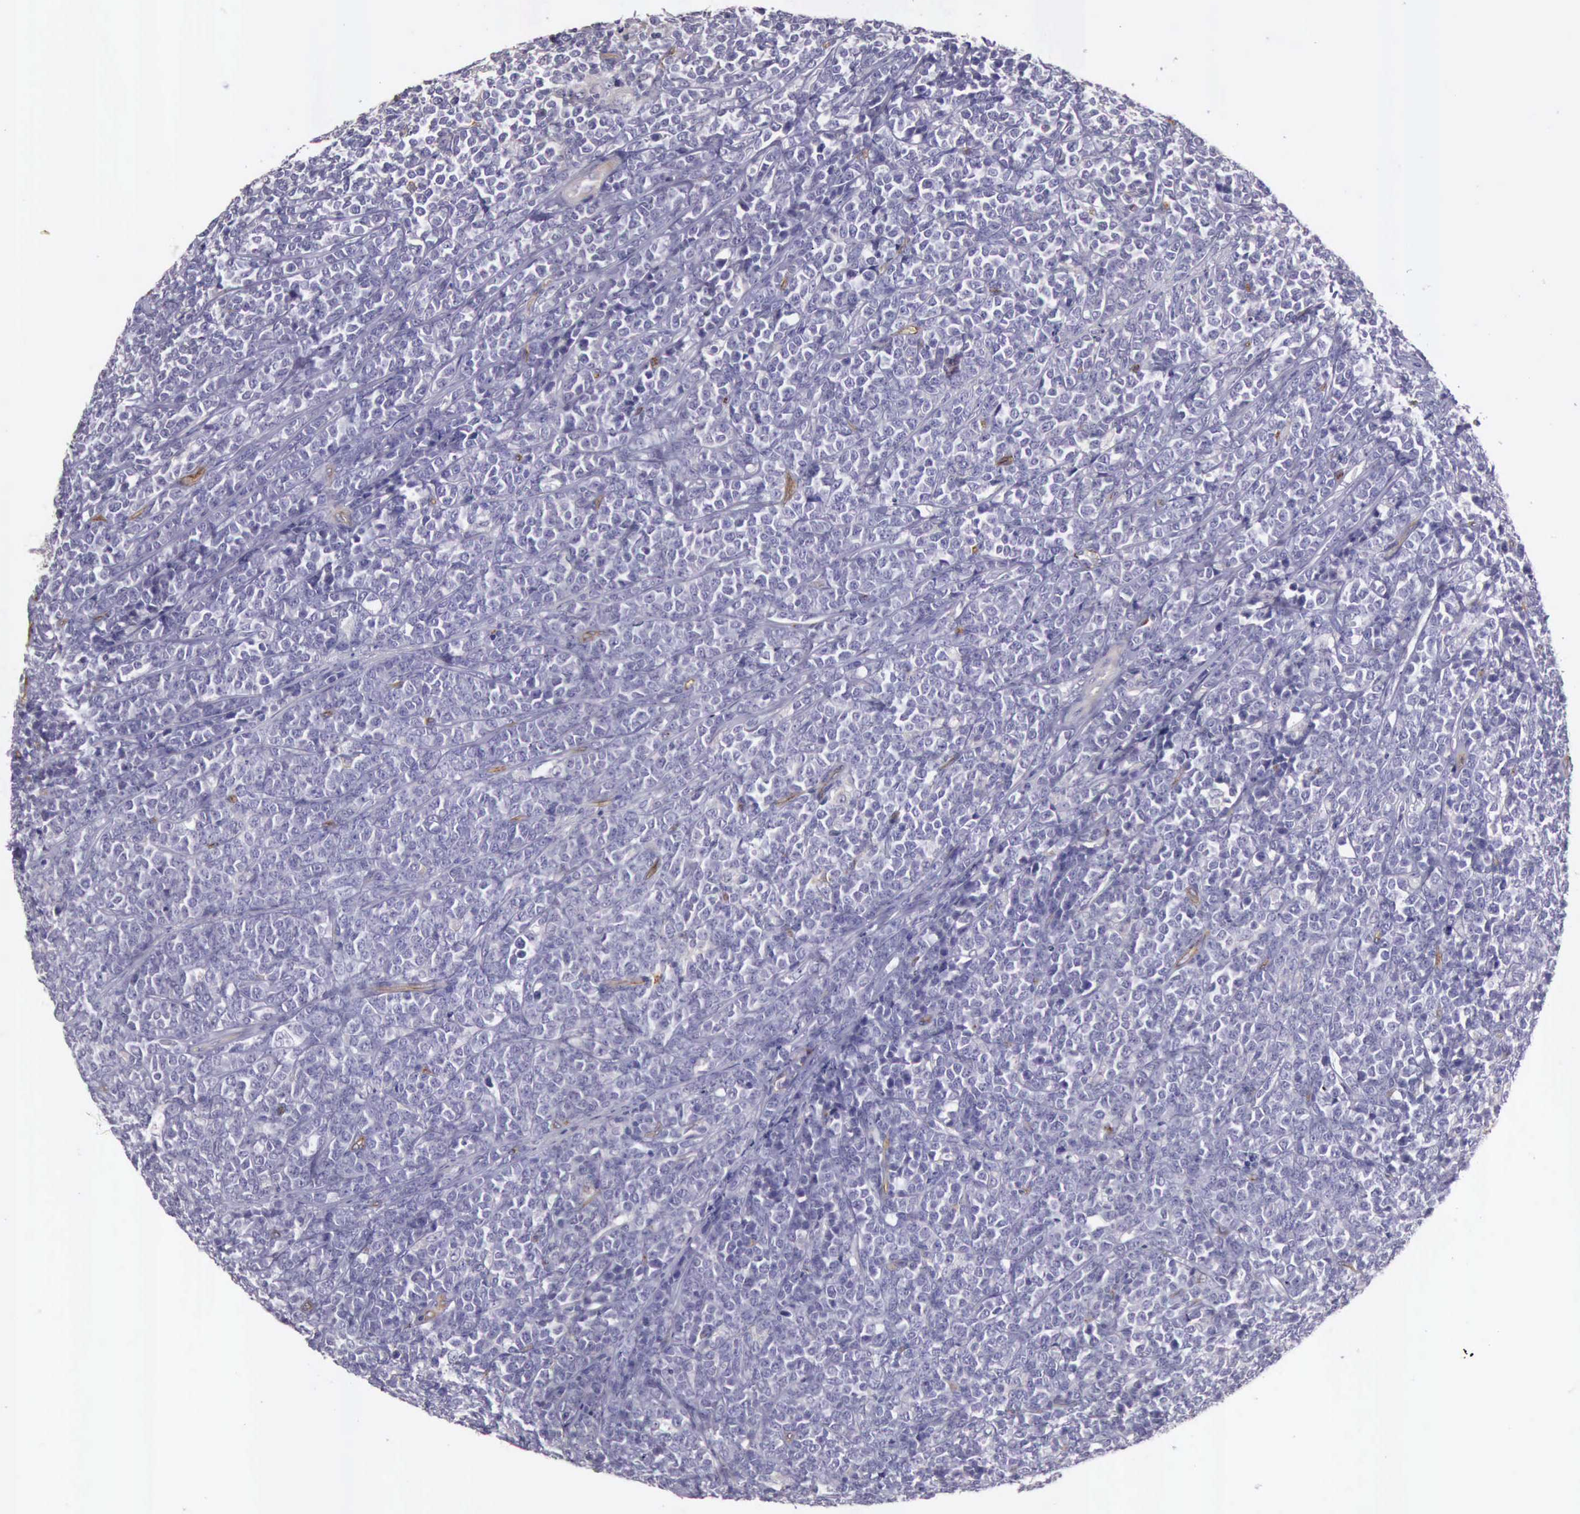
{"staining": {"intensity": "negative", "quantity": "none", "location": "none"}, "tissue": "lymphoma", "cell_type": "Tumor cells", "image_type": "cancer", "snomed": [{"axis": "morphology", "description": "Malignant lymphoma, non-Hodgkin's type, High grade"}, {"axis": "topography", "description": "Small intestine"}, {"axis": "topography", "description": "Colon"}], "caption": "DAB immunohistochemical staining of human high-grade malignant lymphoma, non-Hodgkin's type demonstrates no significant expression in tumor cells. The staining is performed using DAB (3,3'-diaminobenzidine) brown chromogen with nuclei counter-stained in using hematoxylin.", "gene": "TCEANC", "patient": {"sex": "male", "age": 8}}